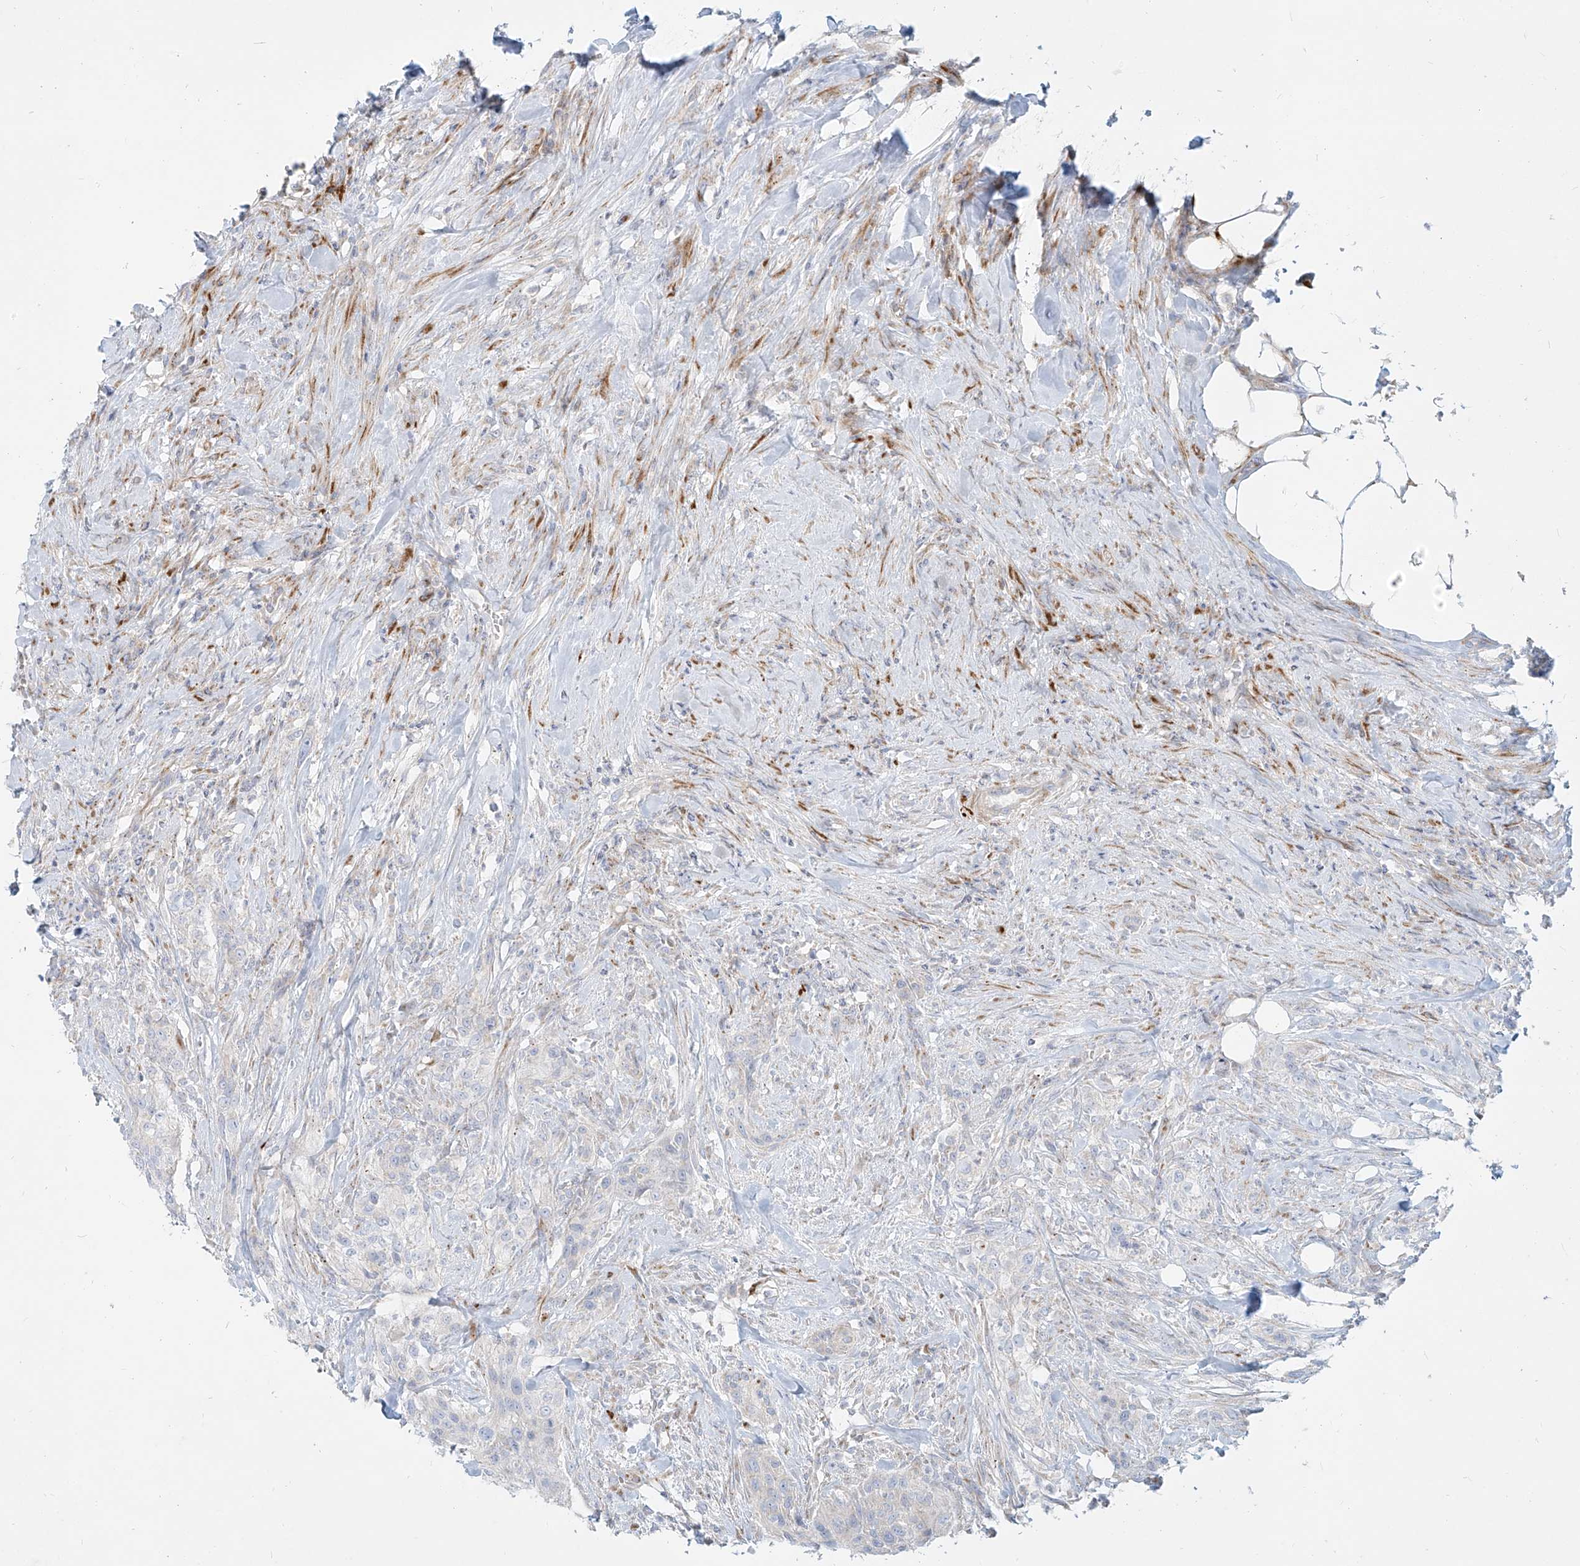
{"staining": {"intensity": "negative", "quantity": "none", "location": "none"}, "tissue": "urothelial cancer", "cell_type": "Tumor cells", "image_type": "cancer", "snomed": [{"axis": "morphology", "description": "Urothelial carcinoma, High grade"}, {"axis": "topography", "description": "Urinary bladder"}], "caption": "Protein analysis of urothelial cancer shows no significant positivity in tumor cells.", "gene": "MTX2", "patient": {"sex": "male", "age": 35}}